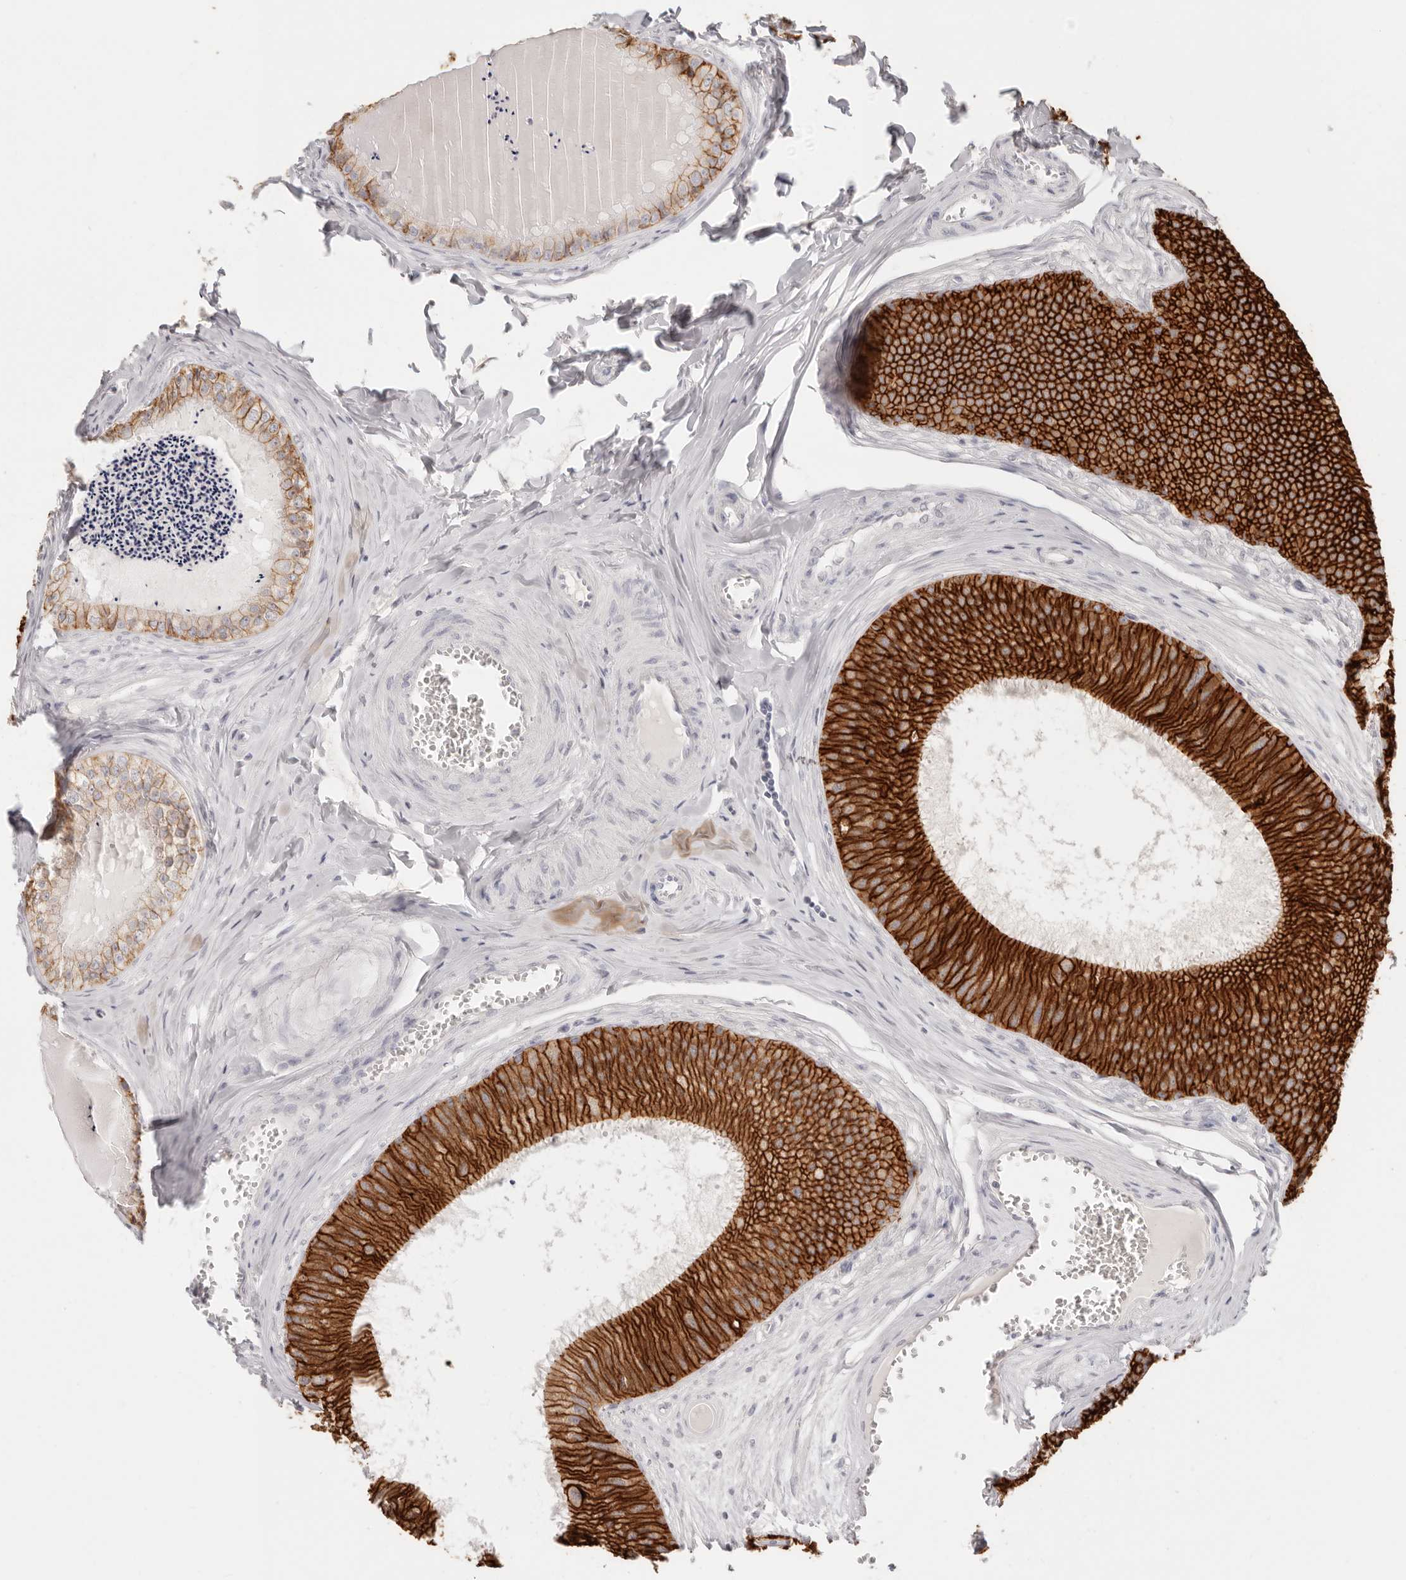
{"staining": {"intensity": "strong", "quantity": ">75%", "location": "cytoplasmic/membranous"}, "tissue": "epididymis", "cell_type": "Glandular cells", "image_type": "normal", "snomed": [{"axis": "morphology", "description": "Normal tissue, NOS"}, {"axis": "topography", "description": "Epididymis"}], "caption": "Immunohistochemistry (IHC) micrograph of normal epididymis: human epididymis stained using immunohistochemistry (IHC) displays high levels of strong protein expression localized specifically in the cytoplasmic/membranous of glandular cells, appearing as a cytoplasmic/membranous brown color.", "gene": "EPCAM", "patient": {"sex": "male", "age": 31}}